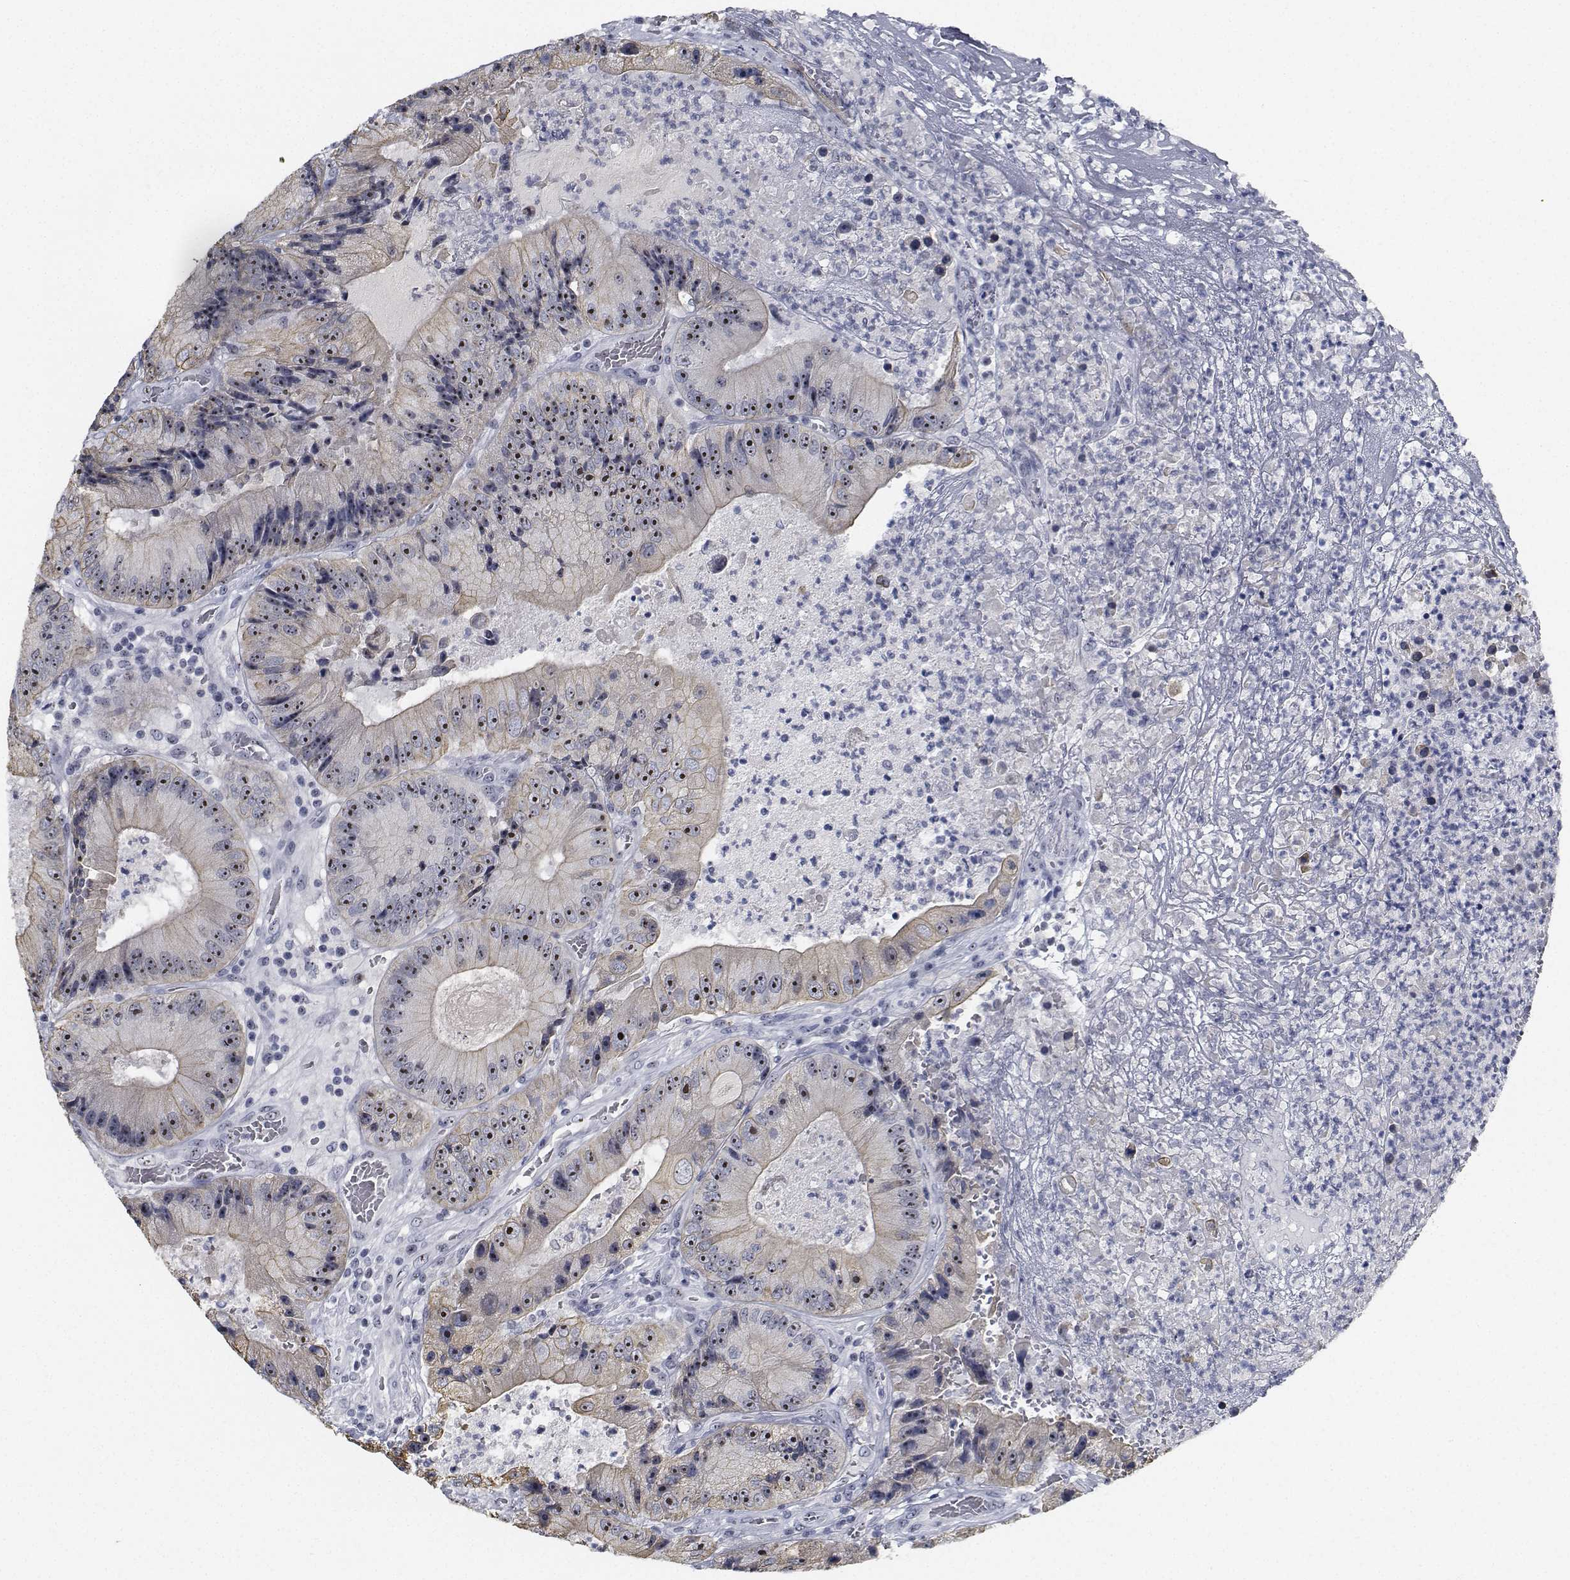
{"staining": {"intensity": "moderate", "quantity": ">75%", "location": "nuclear"}, "tissue": "colorectal cancer", "cell_type": "Tumor cells", "image_type": "cancer", "snomed": [{"axis": "morphology", "description": "Adenocarcinoma, NOS"}, {"axis": "topography", "description": "Colon"}], "caption": "The immunohistochemical stain highlights moderate nuclear positivity in tumor cells of adenocarcinoma (colorectal) tissue.", "gene": "NVL", "patient": {"sex": "female", "age": 86}}